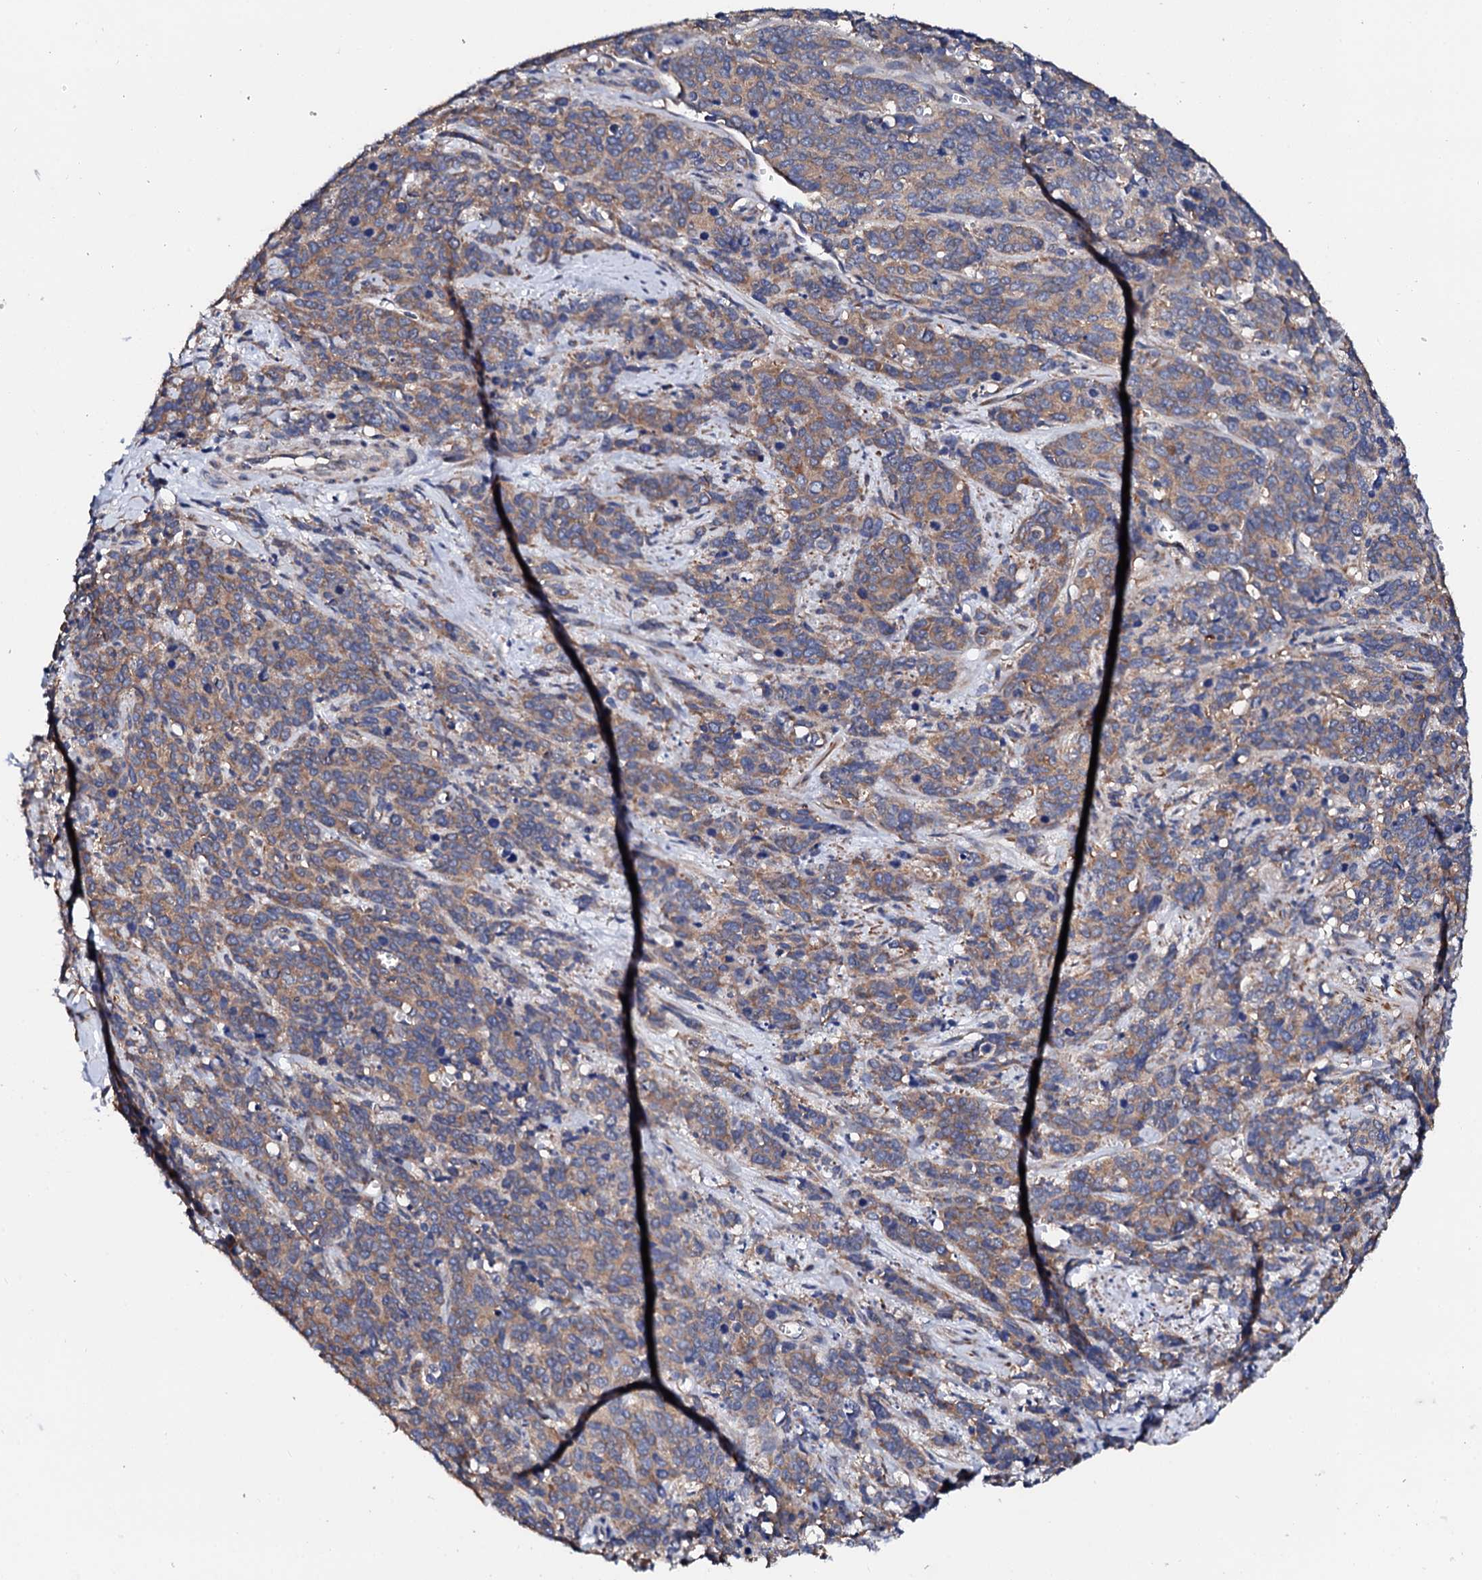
{"staining": {"intensity": "moderate", "quantity": ">75%", "location": "cytoplasmic/membranous"}, "tissue": "cervical cancer", "cell_type": "Tumor cells", "image_type": "cancer", "snomed": [{"axis": "morphology", "description": "Squamous cell carcinoma, NOS"}, {"axis": "topography", "description": "Cervix"}], "caption": "Immunohistochemistry of cervical cancer demonstrates medium levels of moderate cytoplasmic/membranous positivity in about >75% of tumor cells.", "gene": "NUP58", "patient": {"sex": "female", "age": 60}}